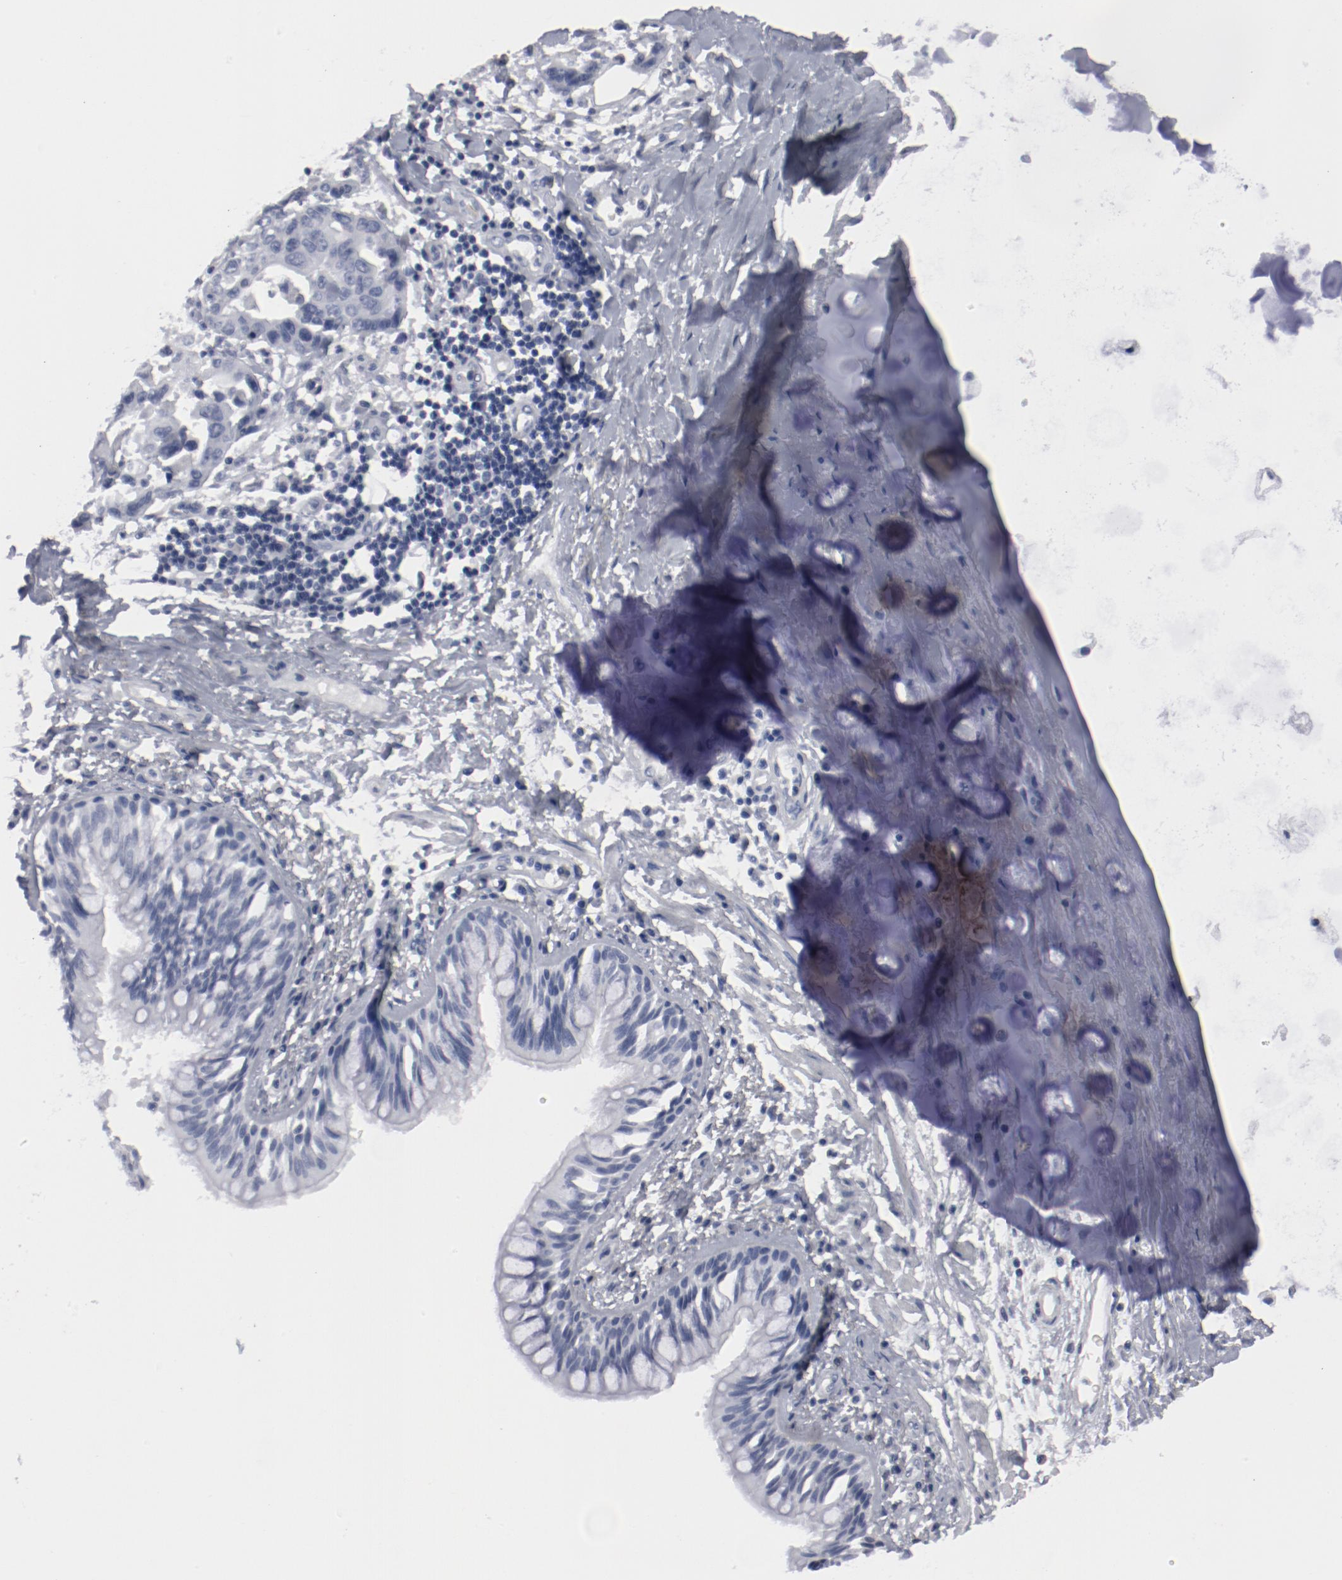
{"staining": {"intensity": "negative", "quantity": "none", "location": "none"}, "tissue": "lung cancer", "cell_type": "Tumor cells", "image_type": "cancer", "snomed": [{"axis": "morphology", "description": "Adenocarcinoma, NOS"}, {"axis": "topography", "description": "Lymph node"}, {"axis": "topography", "description": "Lung"}], "caption": "DAB (3,3'-diaminobenzidine) immunohistochemical staining of human adenocarcinoma (lung) exhibits no significant positivity in tumor cells.", "gene": "SPI1", "patient": {"sex": "male", "age": 64}}